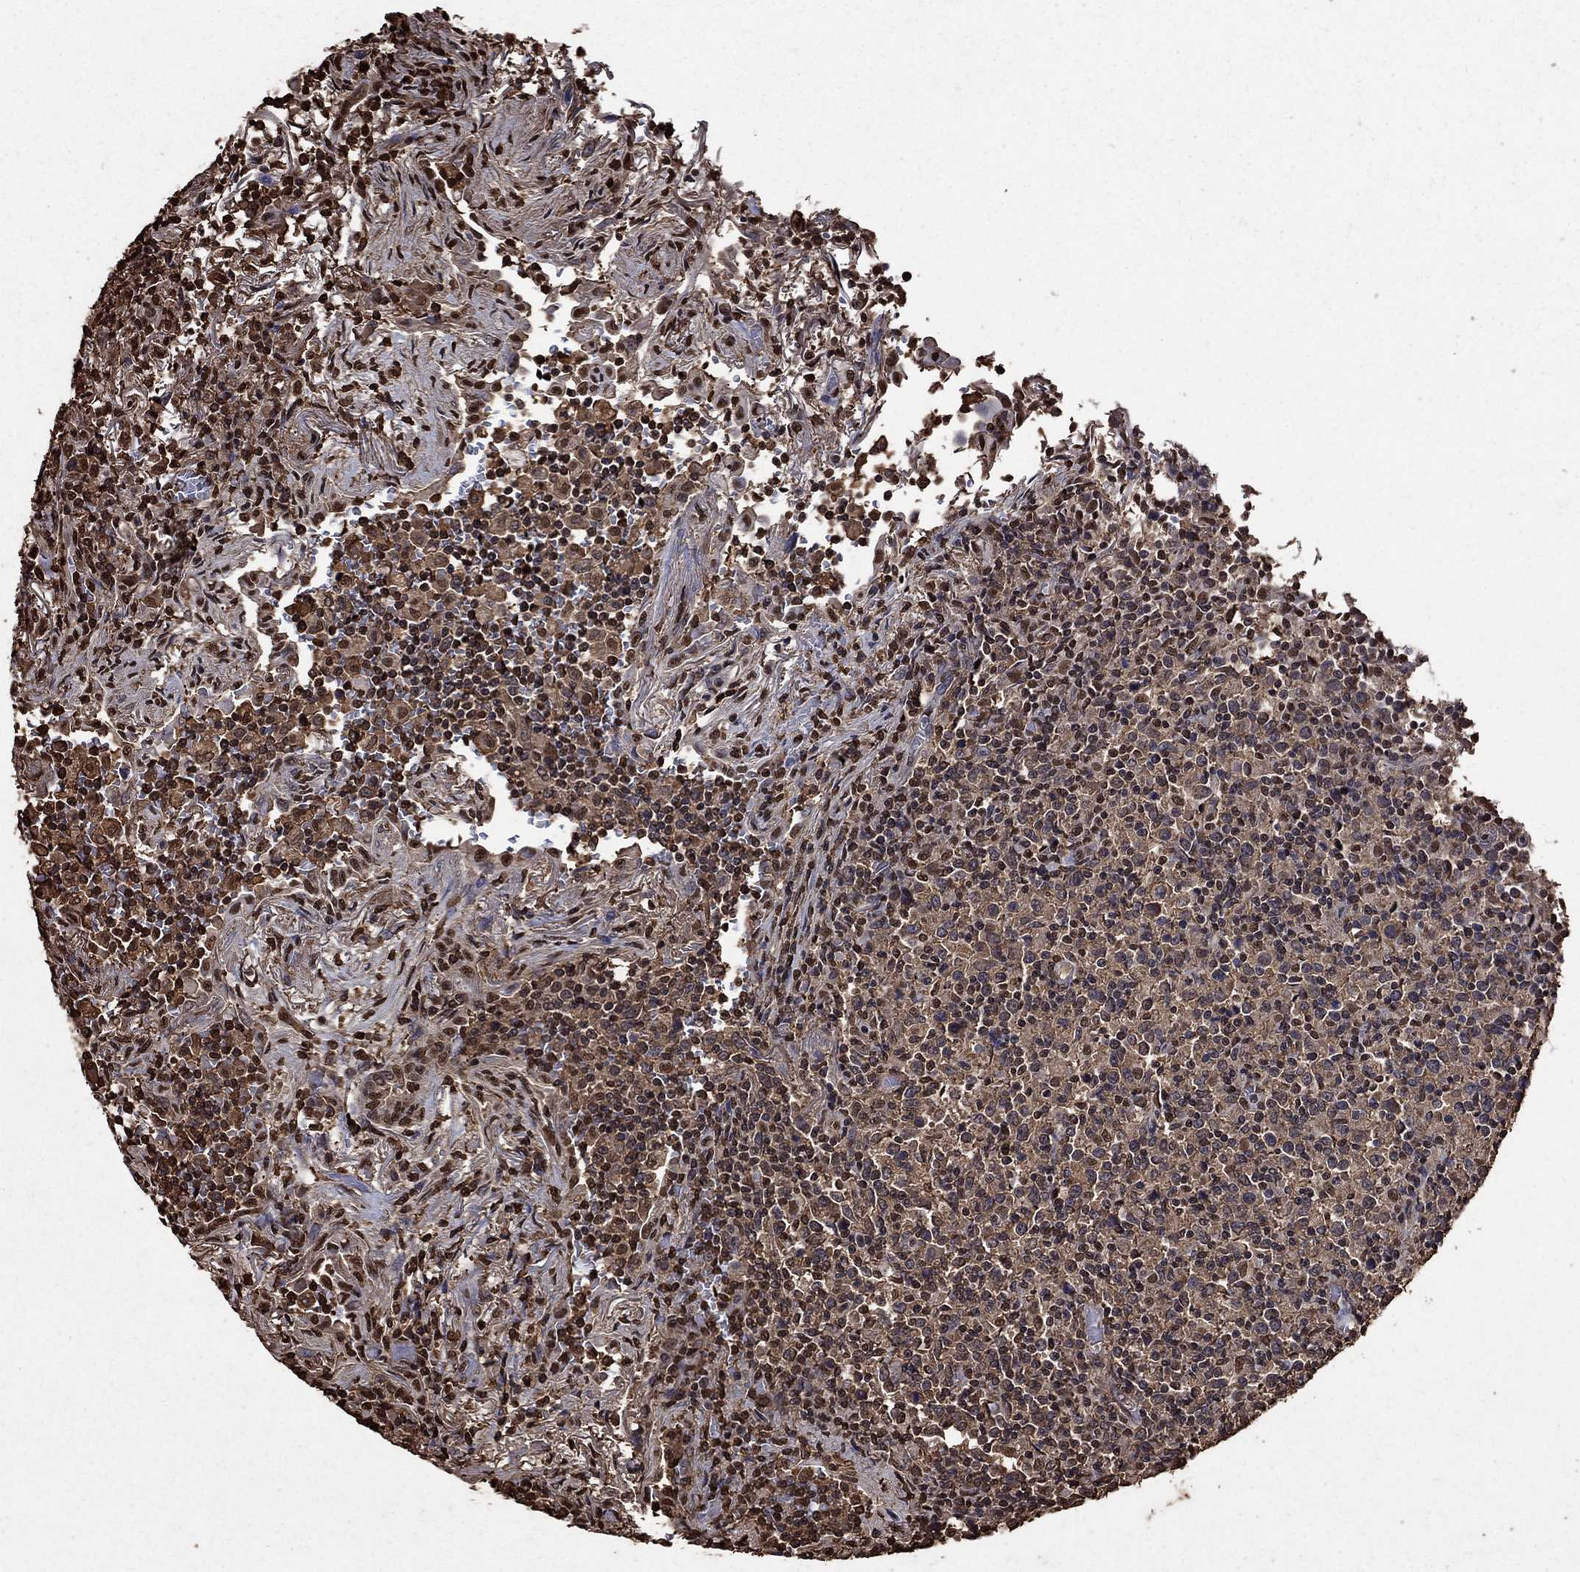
{"staining": {"intensity": "moderate", "quantity": "25%-75%", "location": "cytoplasmic/membranous,nuclear"}, "tissue": "lymphoma", "cell_type": "Tumor cells", "image_type": "cancer", "snomed": [{"axis": "morphology", "description": "Malignant lymphoma, non-Hodgkin's type, High grade"}, {"axis": "topography", "description": "Lung"}], "caption": "The photomicrograph reveals a brown stain indicating the presence of a protein in the cytoplasmic/membranous and nuclear of tumor cells in high-grade malignant lymphoma, non-Hodgkin's type. (Stains: DAB in brown, nuclei in blue, Microscopy: brightfield microscopy at high magnification).", "gene": "GAPDH", "patient": {"sex": "male", "age": 79}}